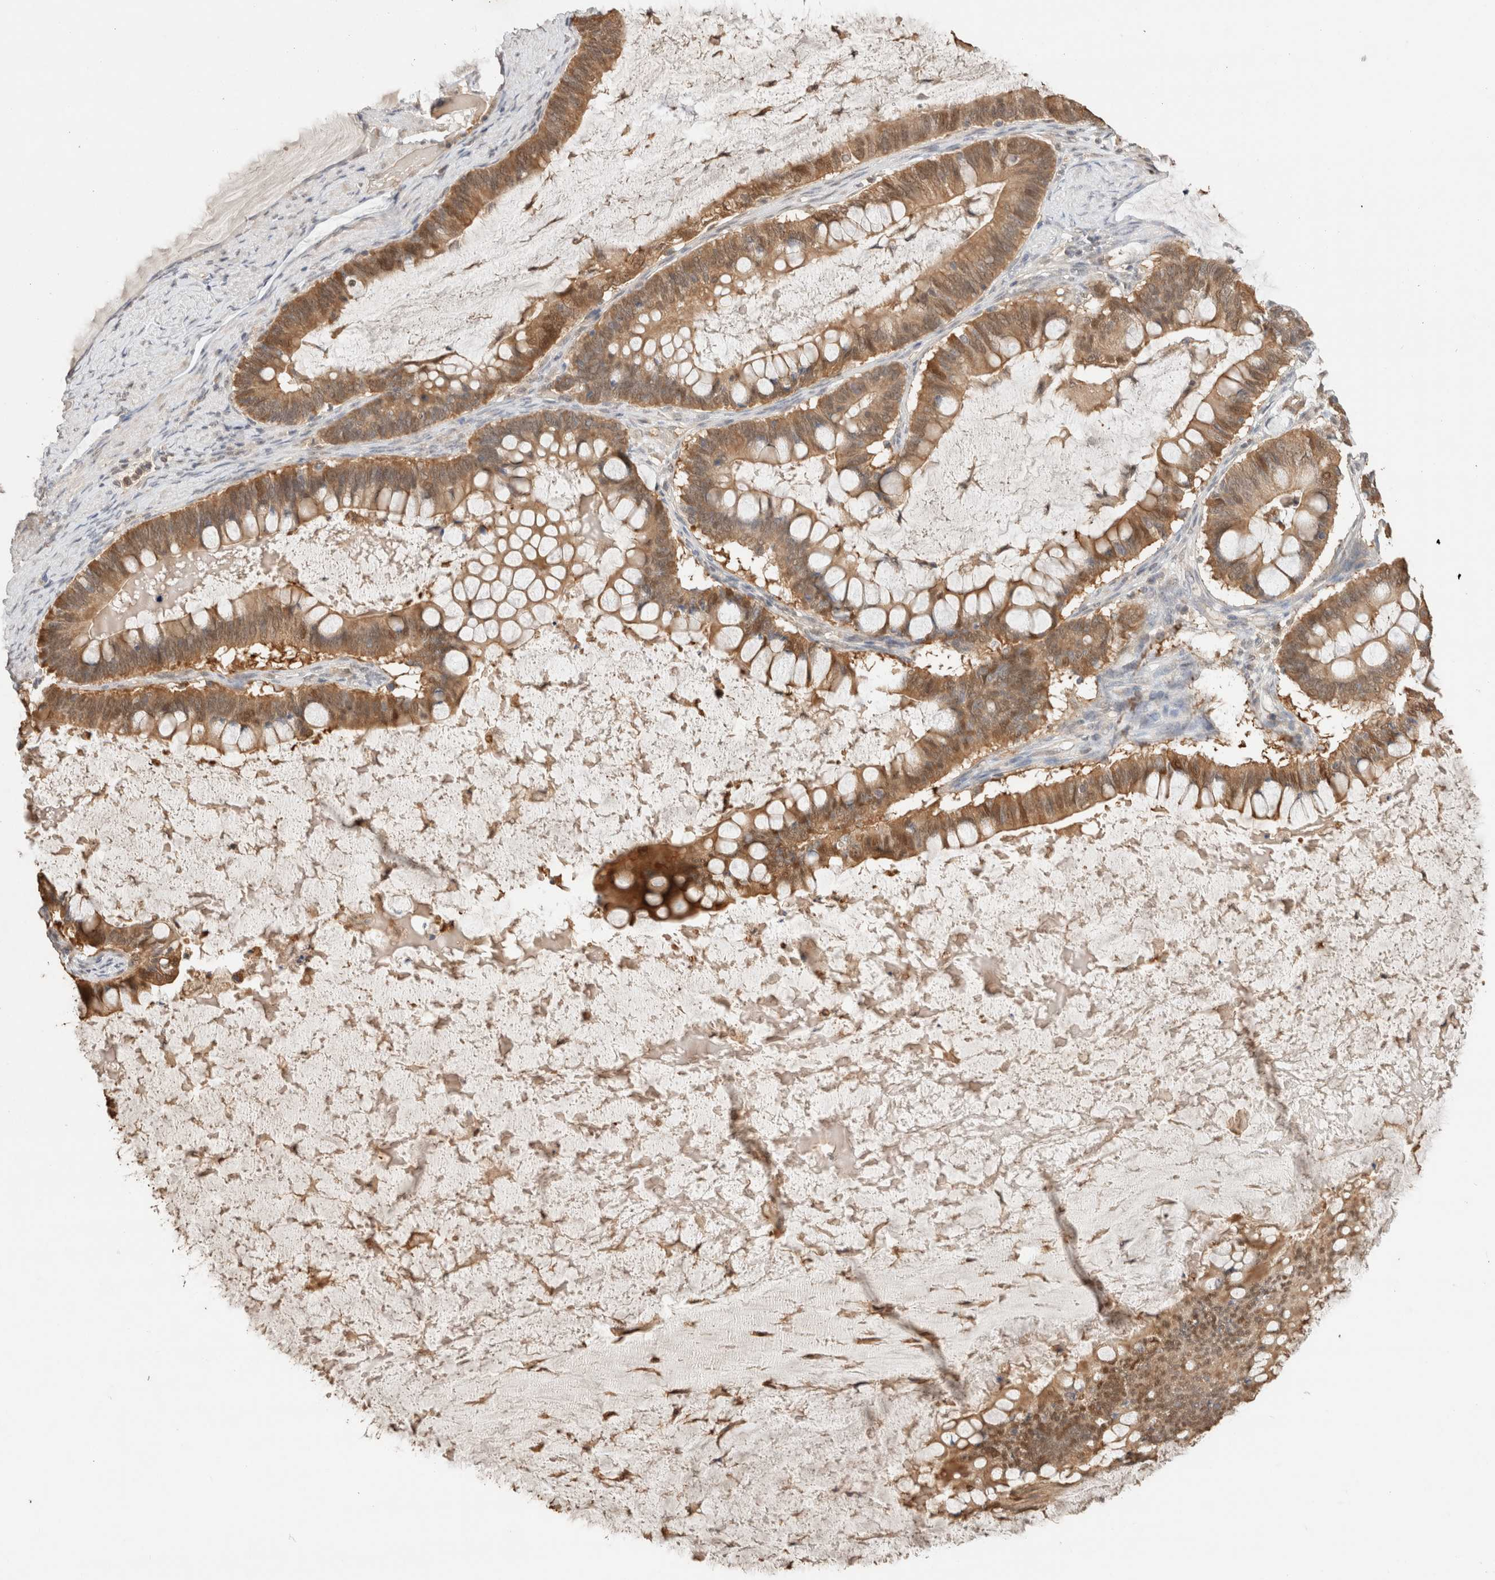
{"staining": {"intensity": "moderate", "quantity": ">75%", "location": "cytoplasmic/membranous,nuclear"}, "tissue": "ovarian cancer", "cell_type": "Tumor cells", "image_type": "cancer", "snomed": [{"axis": "morphology", "description": "Cystadenocarcinoma, mucinous, NOS"}, {"axis": "topography", "description": "Ovary"}], "caption": "Ovarian mucinous cystadenocarcinoma tissue reveals moderate cytoplasmic/membranous and nuclear staining in approximately >75% of tumor cells, visualized by immunohistochemistry.", "gene": "CA13", "patient": {"sex": "female", "age": 61}}